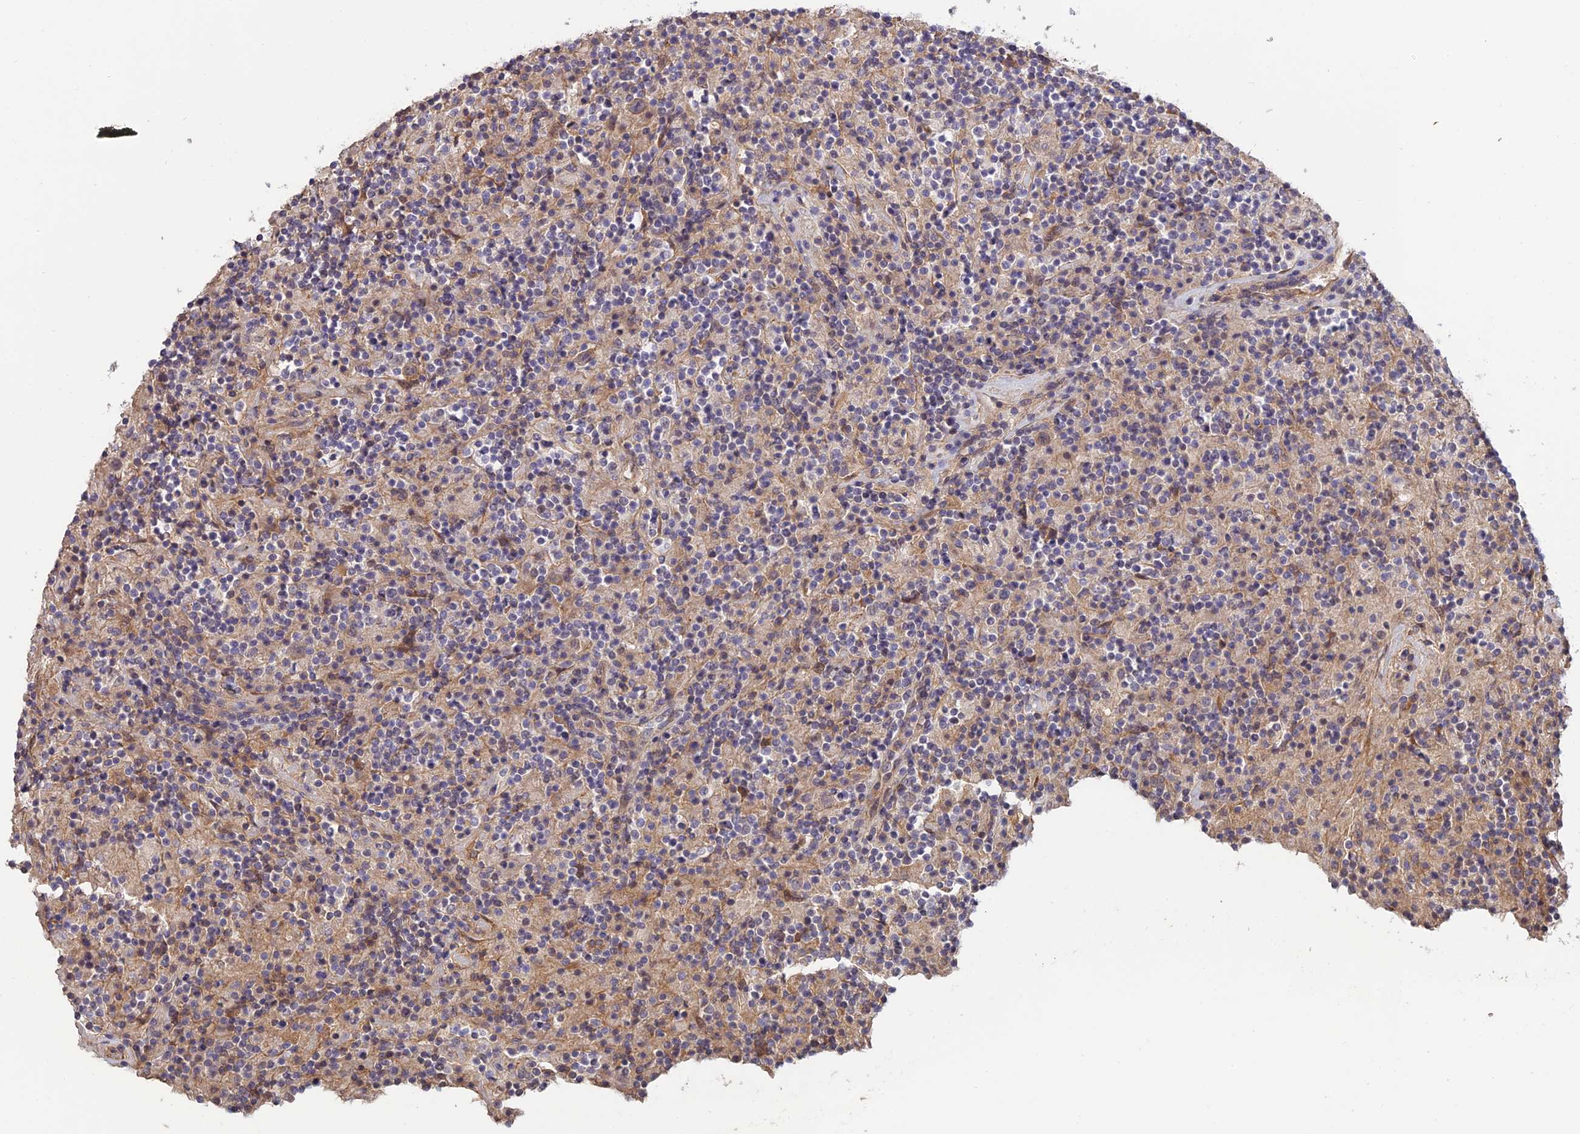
{"staining": {"intensity": "negative", "quantity": "none", "location": "none"}, "tissue": "lymphoma", "cell_type": "Tumor cells", "image_type": "cancer", "snomed": [{"axis": "morphology", "description": "Hodgkin's disease, NOS"}, {"axis": "topography", "description": "Lymph node"}], "caption": "Tumor cells show no significant expression in Hodgkin's disease. The staining was performed using DAB (3,3'-diaminobenzidine) to visualize the protein expression in brown, while the nuclei were stained in blue with hematoxylin (Magnification: 20x).", "gene": "PAGR1", "patient": {"sex": "male", "age": 70}}